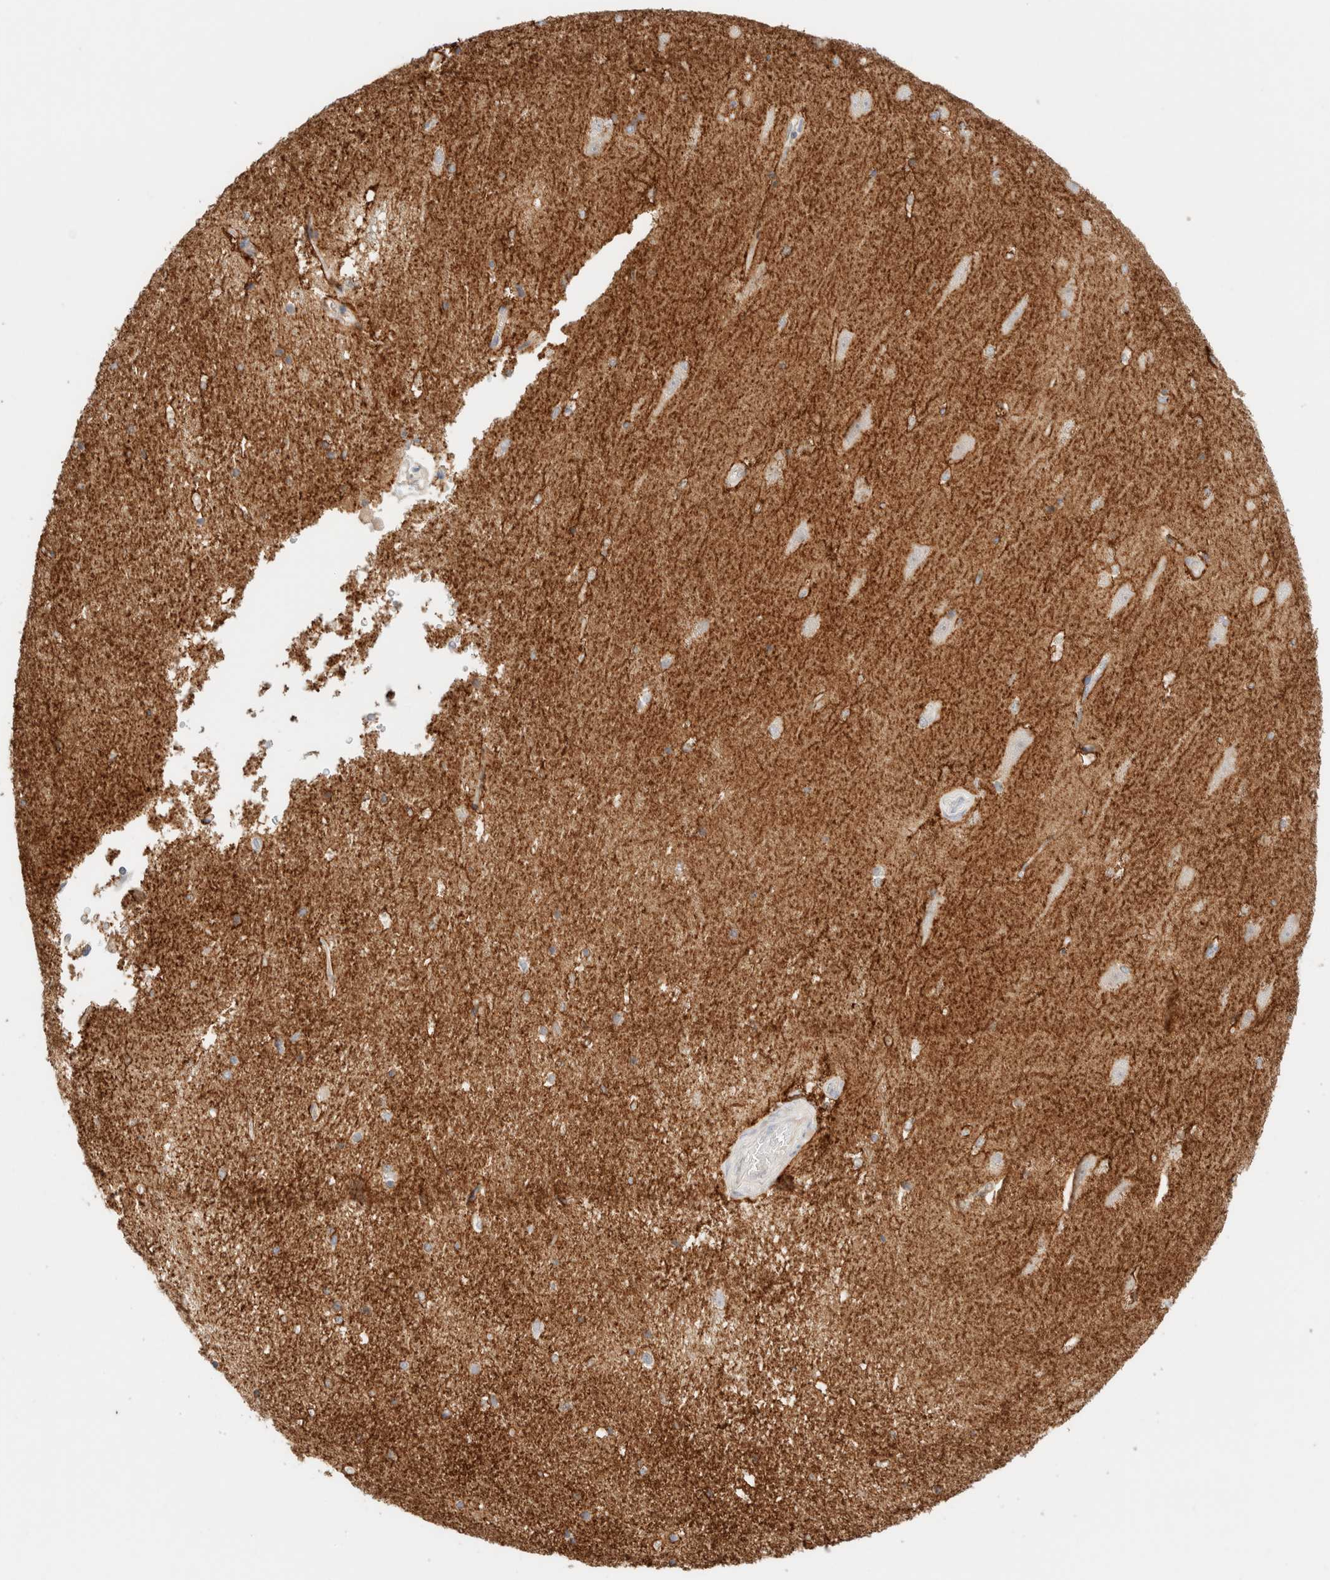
{"staining": {"intensity": "moderate", "quantity": "<25%", "location": "cytoplasmic/membranous"}, "tissue": "hippocampus", "cell_type": "Glial cells", "image_type": "normal", "snomed": [{"axis": "morphology", "description": "Normal tissue, NOS"}, {"axis": "topography", "description": "Hippocampus"}], "caption": "IHC (DAB) staining of normal human hippocampus demonstrates moderate cytoplasmic/membranous protein staining in about <25% of glial cells. The staining was performed using DAB (3,3'-diaminobenzidine) to visualize the protein expression in brown, while the nuclei were stained in blue with hematoxylin (Magnification: 20x).", "gene": "UNC13B", "patient": {"sex": "male", "age": 45}}